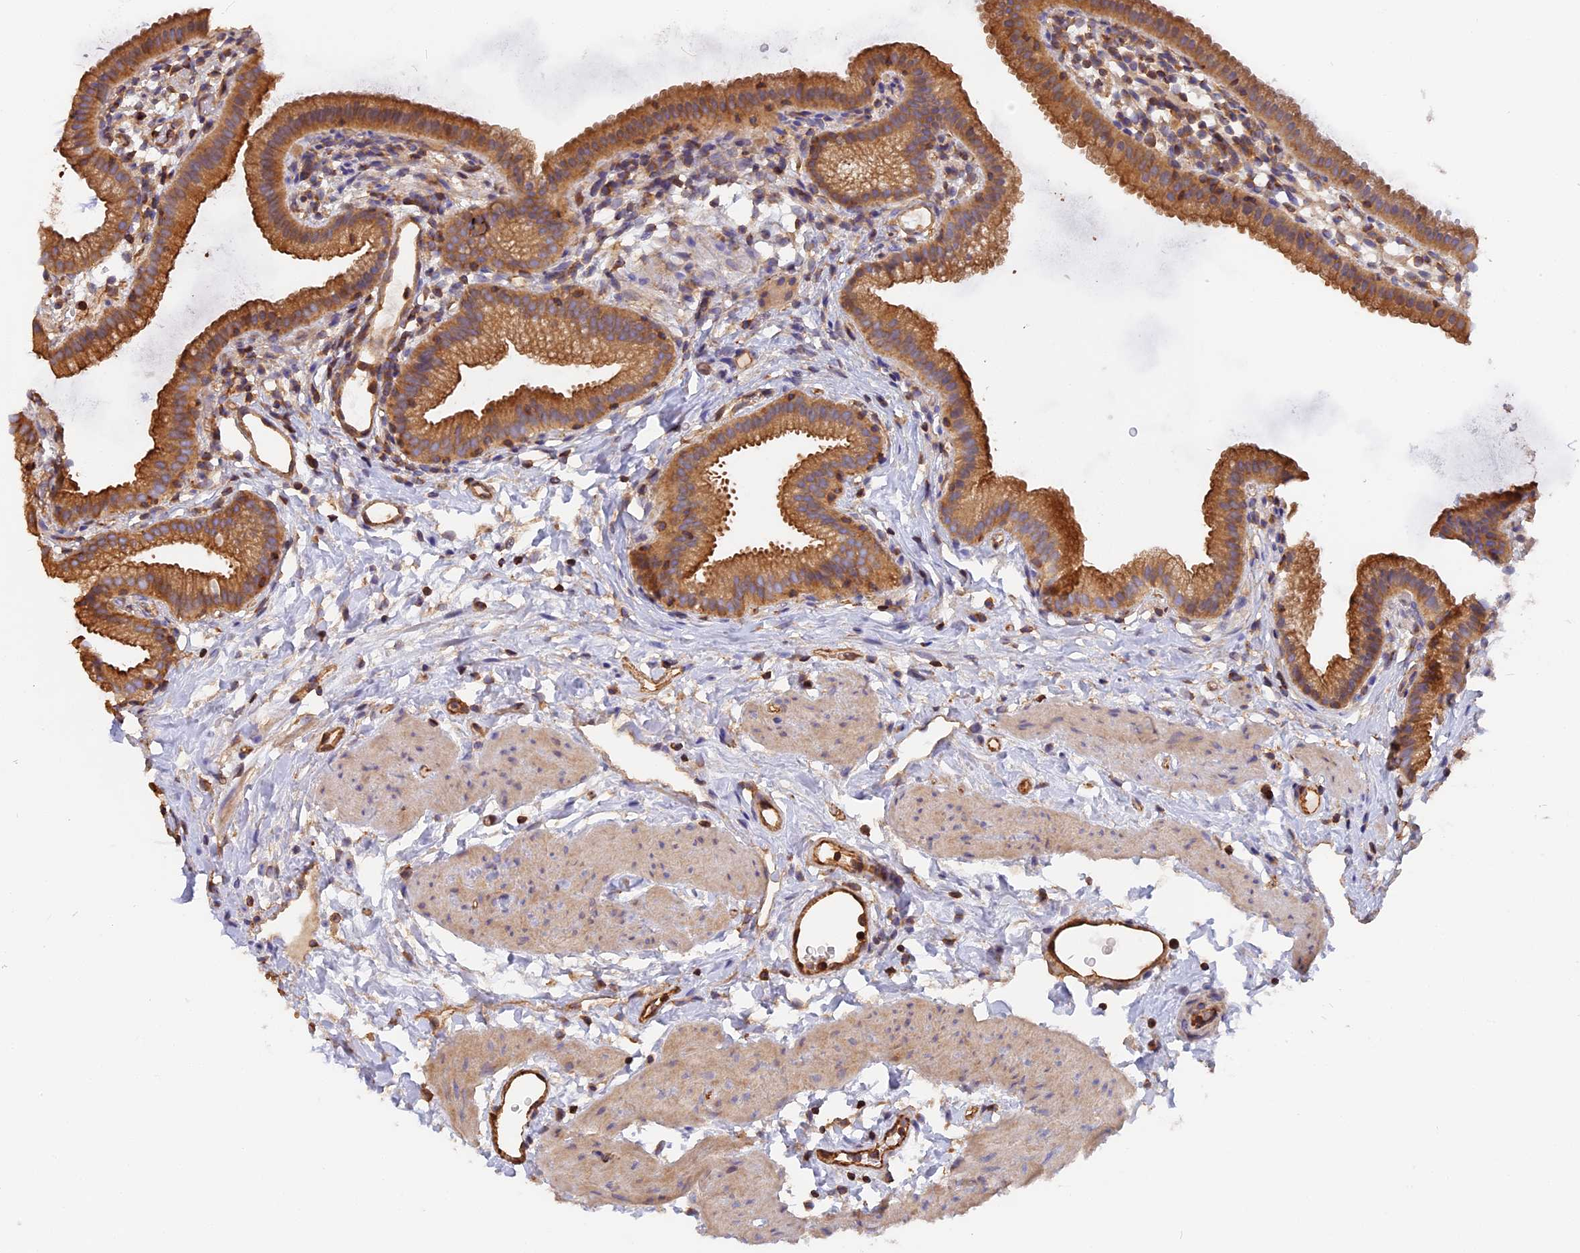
{"staining": {"intensity": "moderate", "quantity": ">75%", "location": "cytoplasmic/membranous"}, "tissue": "gallbladder", "cell_type": "Glandular cells", "image_type": "normal", "snomed": [{"axis": "morphology", "description": "Normal tissue, NOS"}, {"axis": "topography", "description": "Gallbladder"}], "caption": "Gallbladder stained with immunohistochemistry displays moderate cytoplasmic/membranous positivity in about >75% of glandular cells.", "gene": "VPS18", "patient": {"sex": "female", "age": 46}}